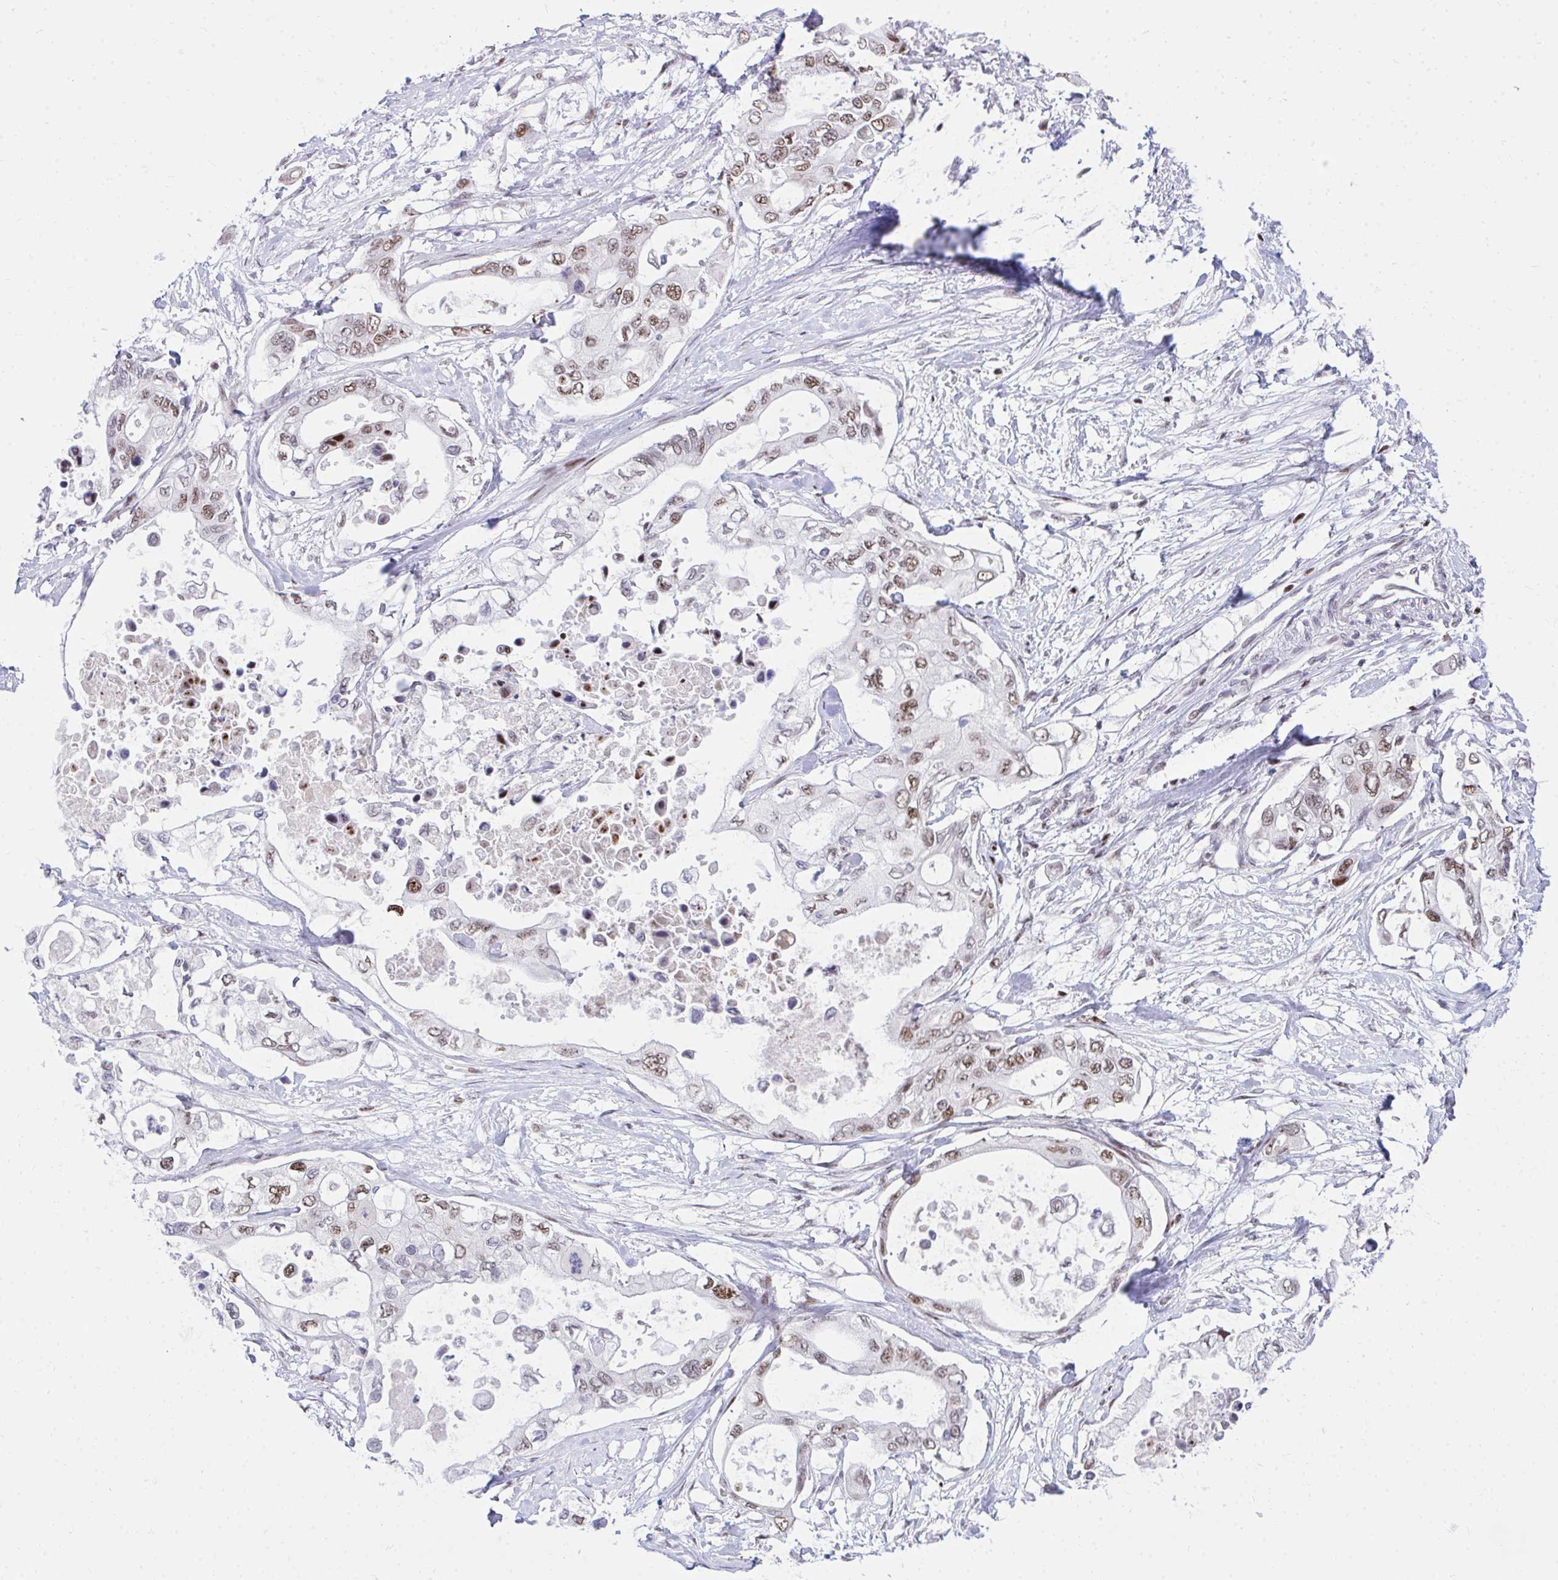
{"staining": {"intensity": "moderate", "quantity": "25%-75%", "location": "nuclear"}, "tissue": "pancreatic cancer", "cell_type": "Tumor cells", "image_type": "cancer", "snomed": [{"axis": "morphology", "description": "Adenocarcinoma, NOS"}, {"axis": "topography", "description": "Pancreas"}], "caption": "Protein analysis of pancreatic adenocarcinoma tissue displays moderate nuclear expression in approximately 25%-75% of tumor cells.", "gene": "C14orf39", "patient": {"sex": "female", "age": 63}}